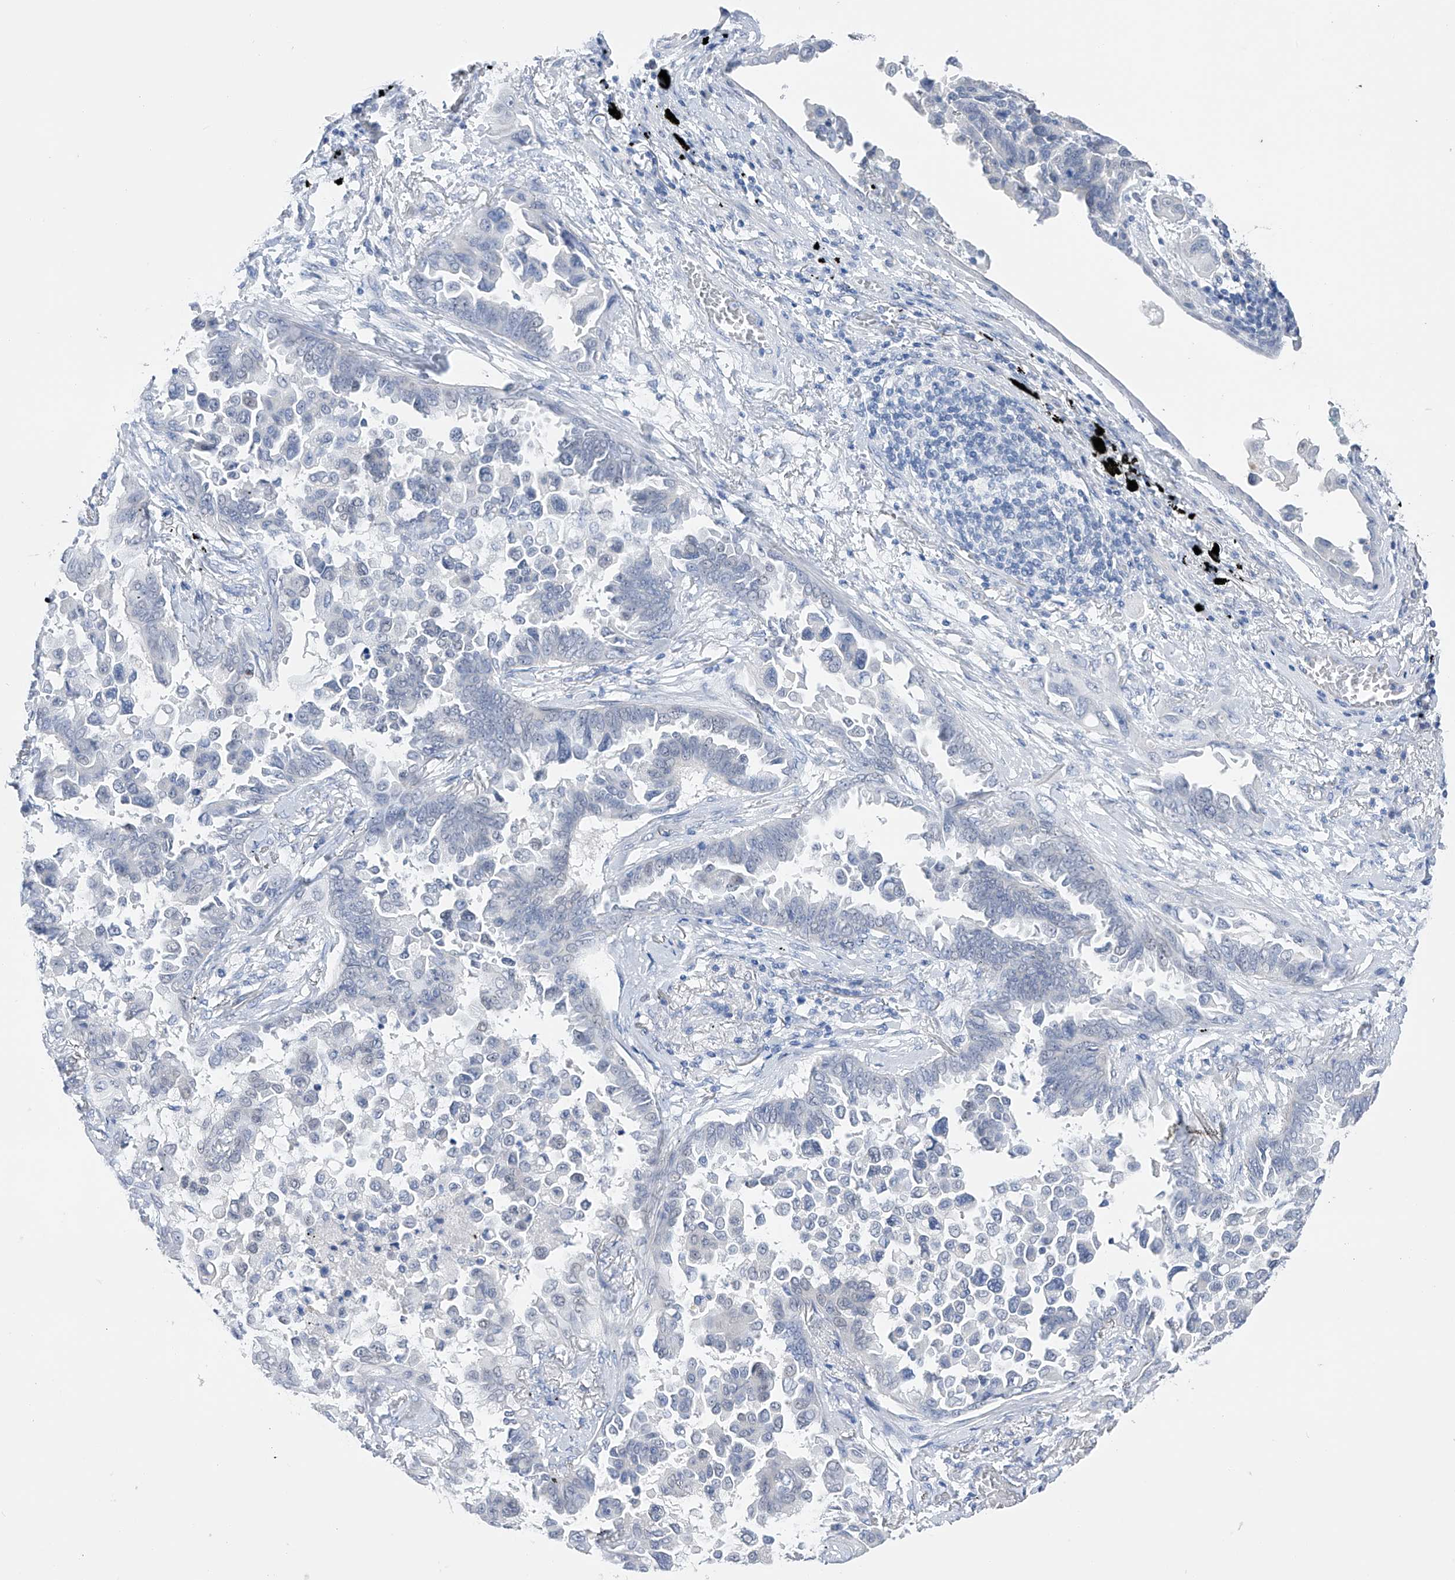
{"staining": {"intensity": "negative", "quantity": "none", "location": "none"}, "tissue": "lung cancer", "cell_type": "Tumor cells", "image_type": "cancer", "snomed": [{"axis": "morphology", "description": "Adenocarcinoma, NOS"}, {"axis": "topography", "description": "Lung"}], "caption": "This is a micrograph of immunohistochemistry staining of lung adenocarcinoma, which shows no positivity in tumor cells.", "gene": "ADRA1A", "patient": {"sex": "female", "age": 67}}